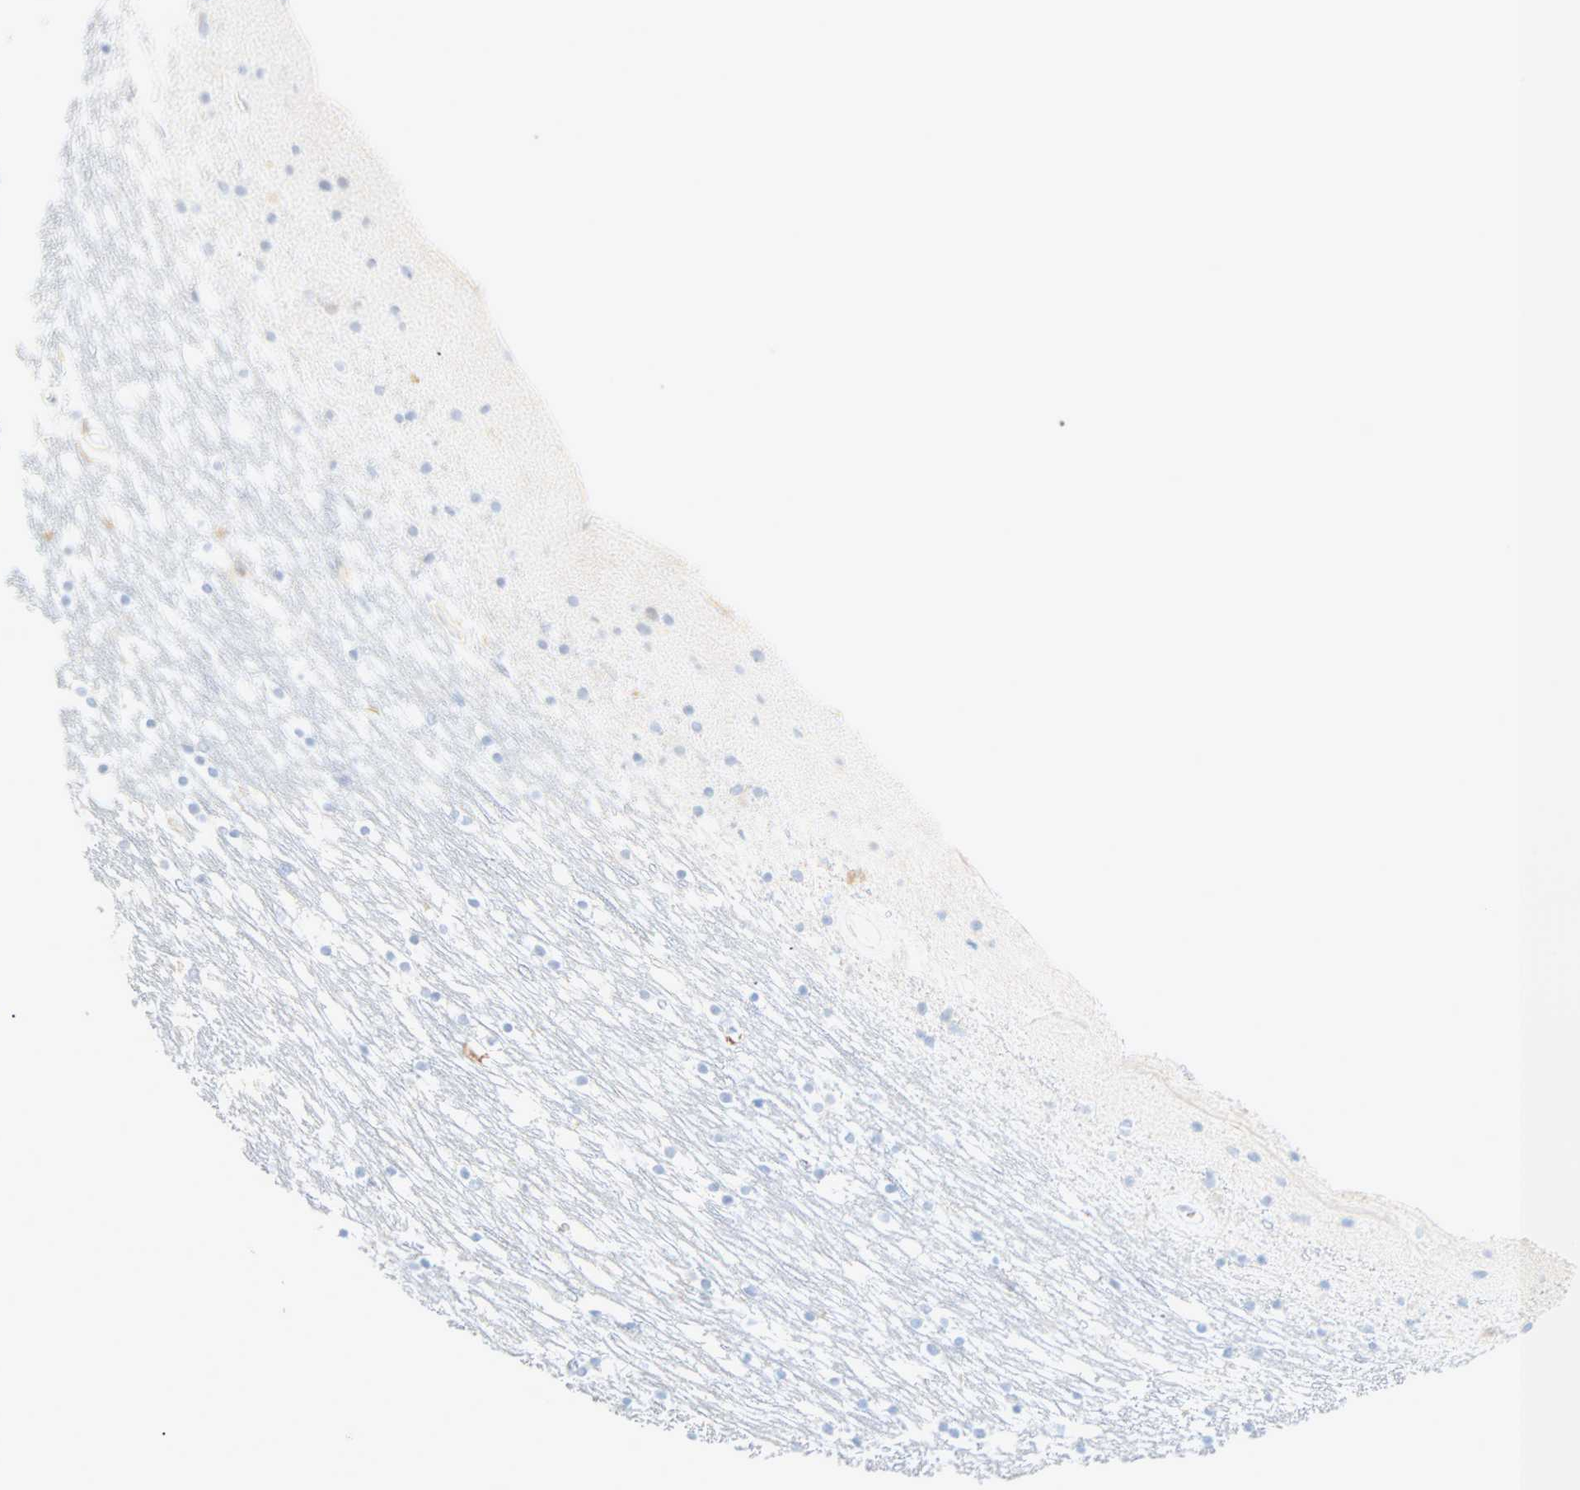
{"staining": {"intensity": "negative", "quantity": "none", "location": "none"}, "tissue": "caudate", "cell_type": "Glial cells", "image_type": "normal", "snomed": [{"axis": "morphology", "description": "Normal tissue, NOS"}, {"axis": "topography", "description": "Lateral ventricle wall"}], "caption": "Glial cells show no significant protein staining in benign caudate. (Immunohistochemistry (ihc), brightfield microscopy, high magnification).", "gene": "SELENBP1", "patient": {"sex": "male", "age": 45}}